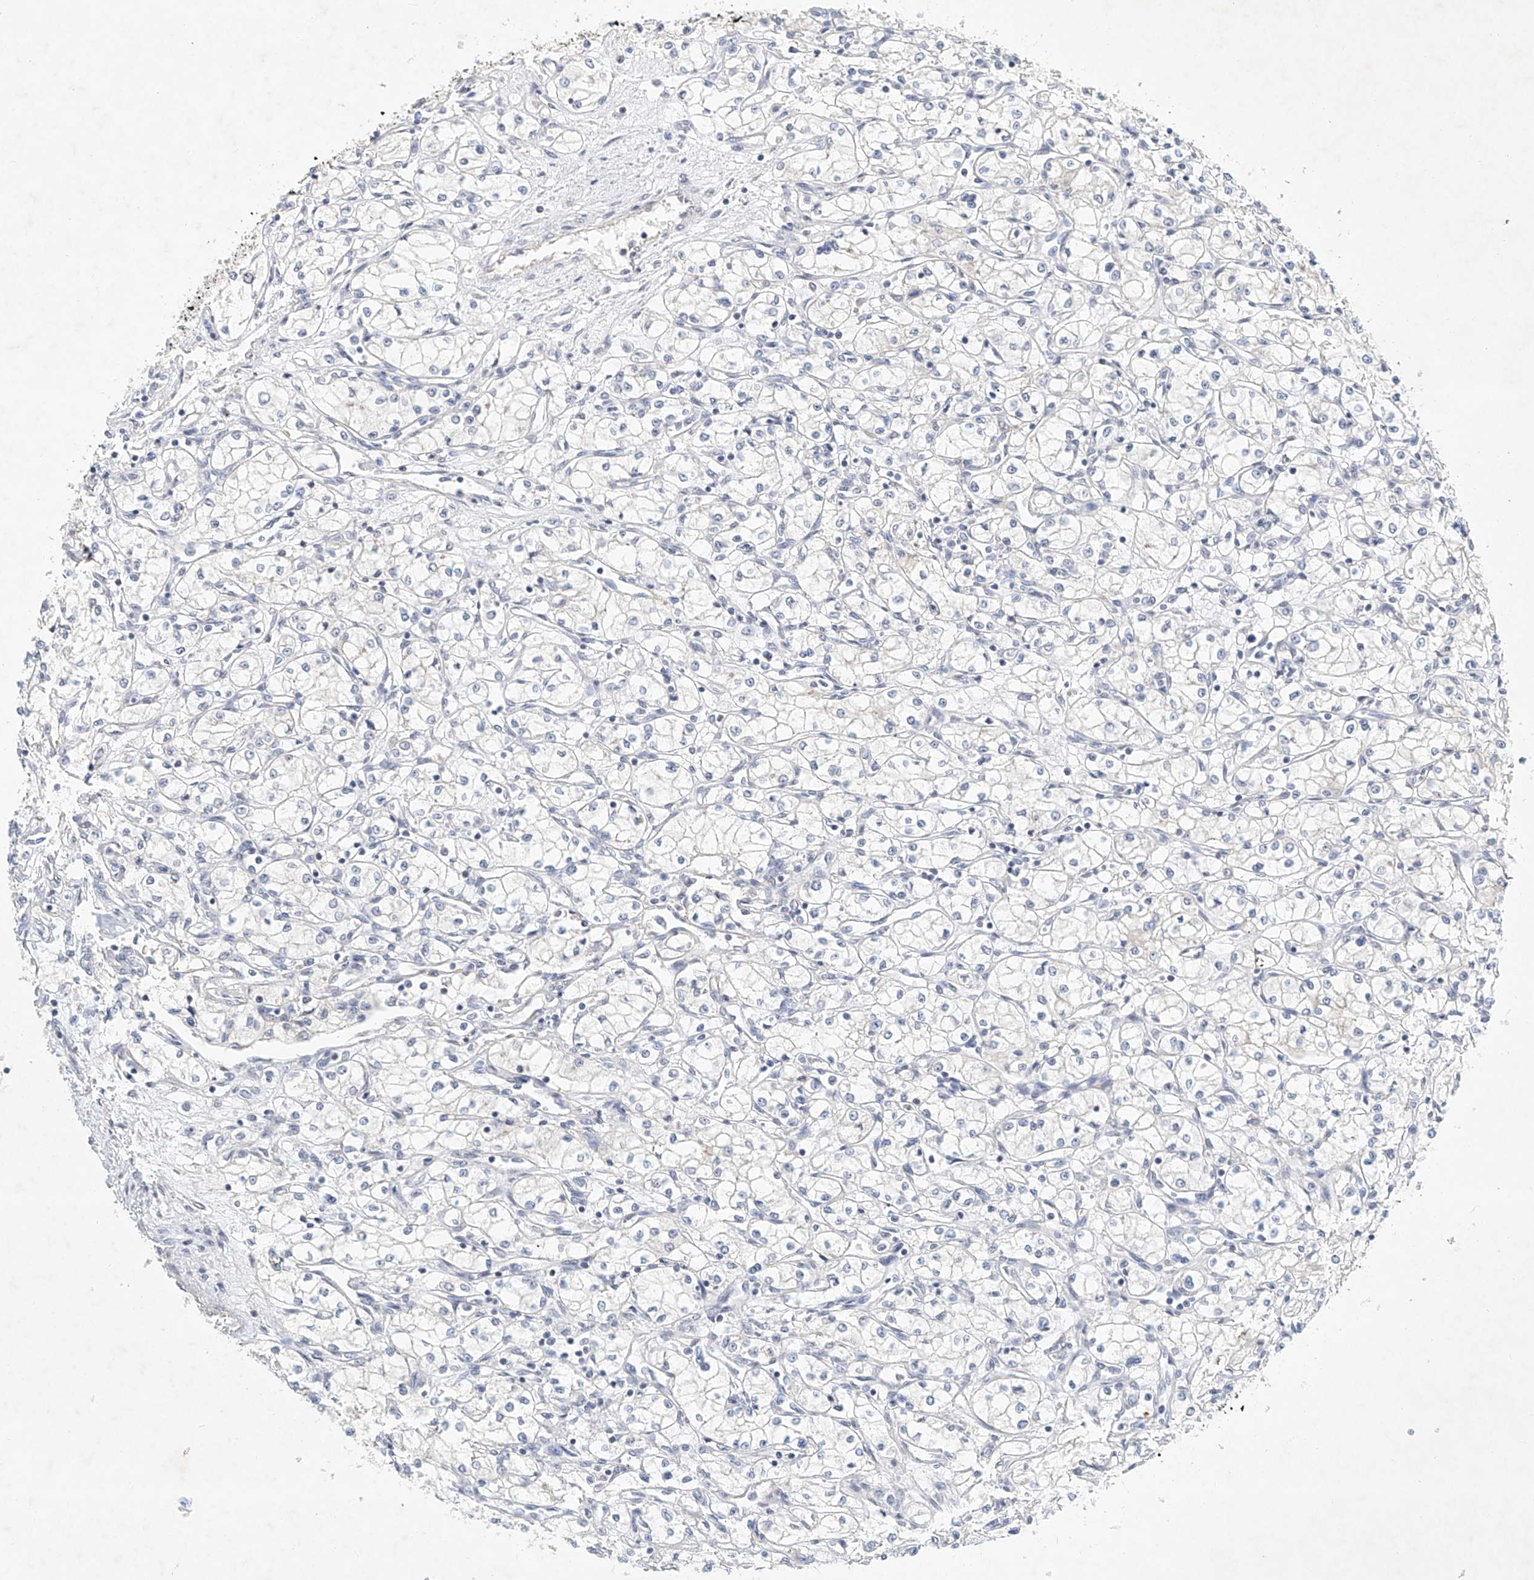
{"staining": {"intensity": "negative", "quantity": "none", "location": "none"}, "tissue": "renal cancer", "cell_type": "Tumor cells", "image_type": "cancer", "snomed": [{"axis": "morphology", "description": "Adenocarcinoma, NOS"}, {"axis": "topography", "description": "Kidney"}], "caption": "Immunohistochemistry (IHC) image of neoplastic tissue: renal cancer stained with DAB (3,3'-diaminobenzidine) demonstrates no significant protein staining in tumor cells.", "gene": "CARMIL1", "patient": {"sex": "male", "age": 59}}